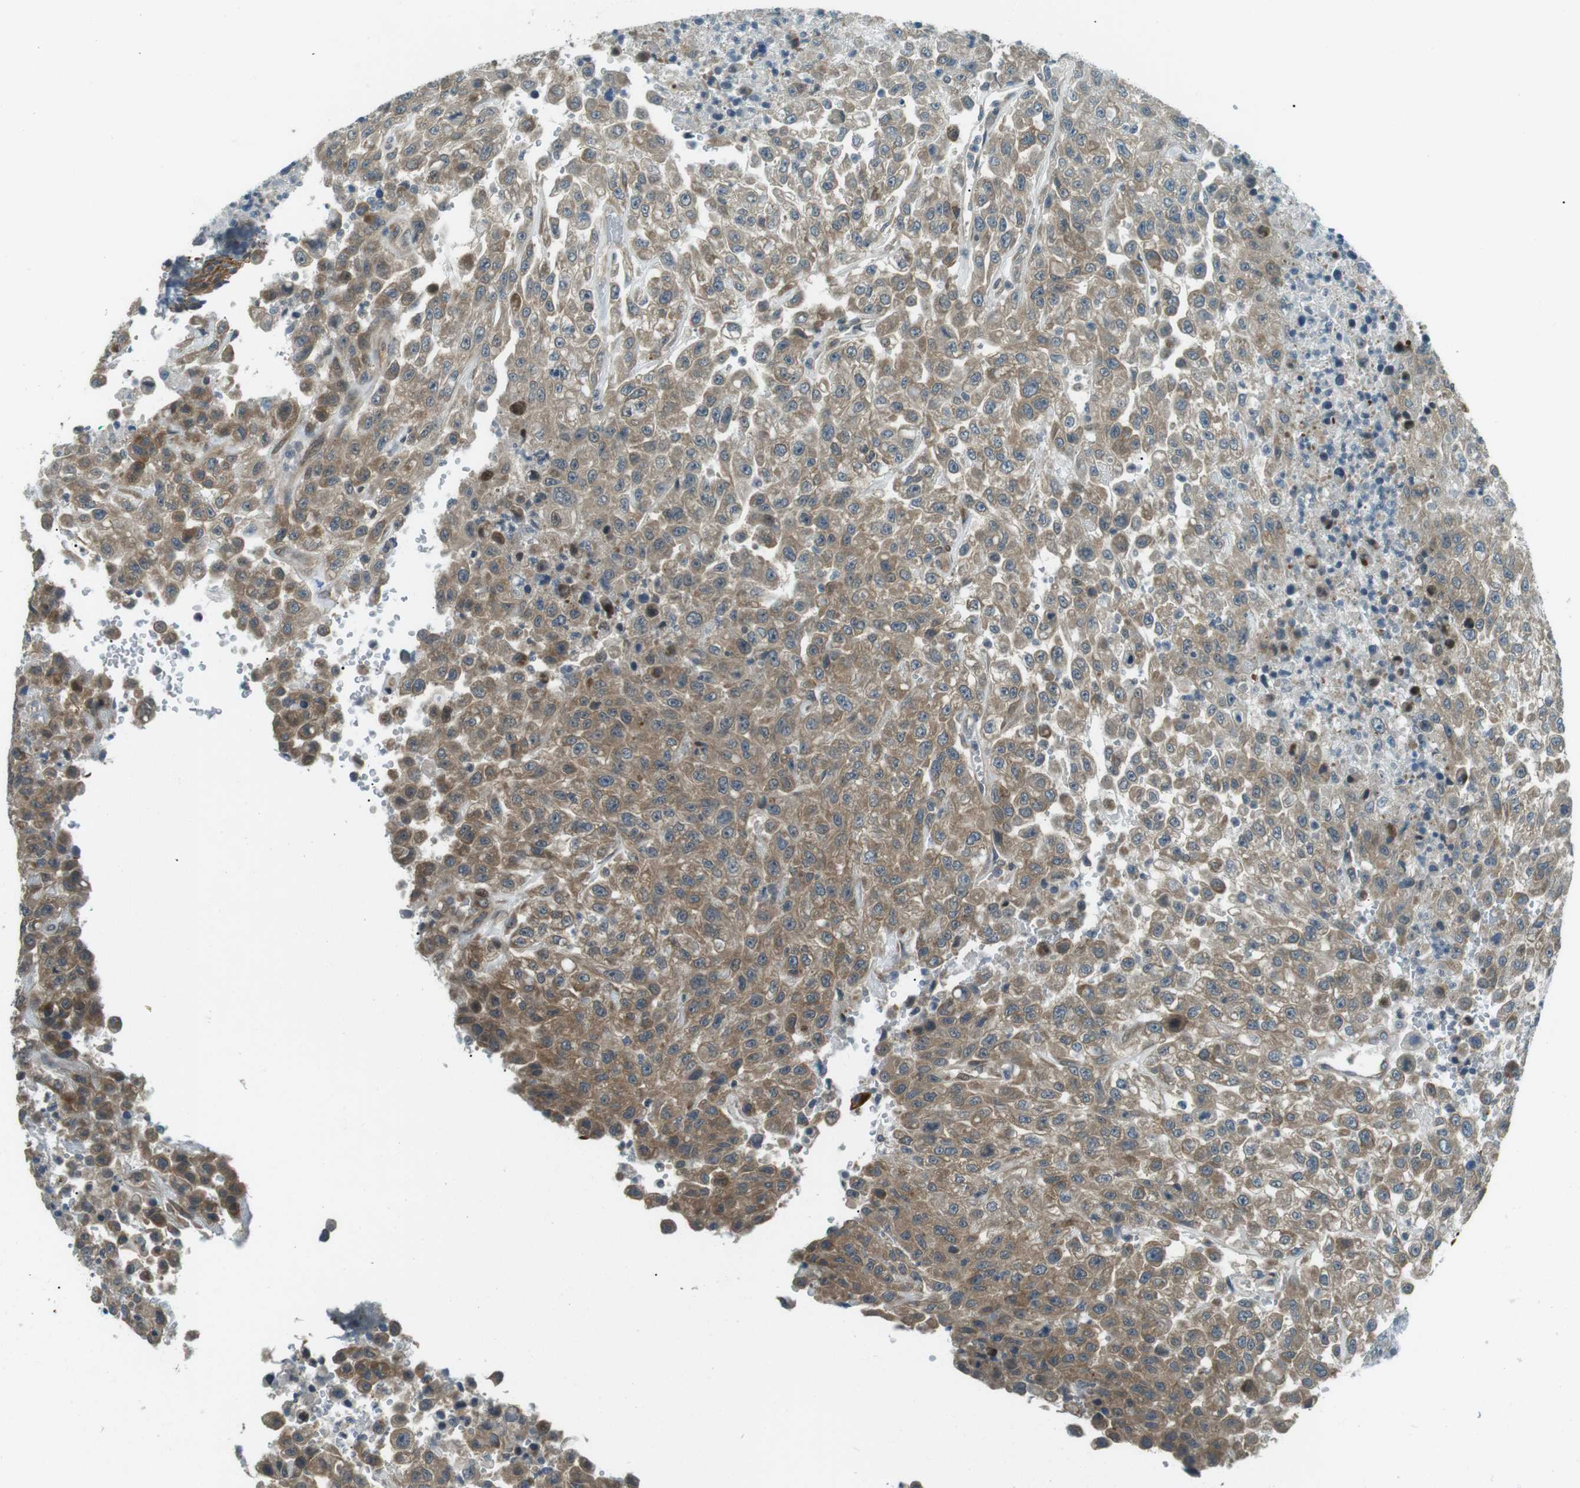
{"staining": {"intensity": "moderate", "quantity": ">75%", "location": "cytoplasmic/membranous"}, "tissue": "urothelial cancer", "cell_type": "Tumor cells", "image_type": "cancer", "snomed": [{"axis": "morphology", "description": "Urothelial carcinoma, High grade"}, {"axis": "topography", "description": "Urinary bladder"}], "caption": "DAB immunohistochemical staining of urothelial cancer demonstrates moderate cytoplasmic/membranous protein expression in about >75% of tumor cells.", "gene": "TMEM74", "patient": {"sex": "male", "age": 46}}